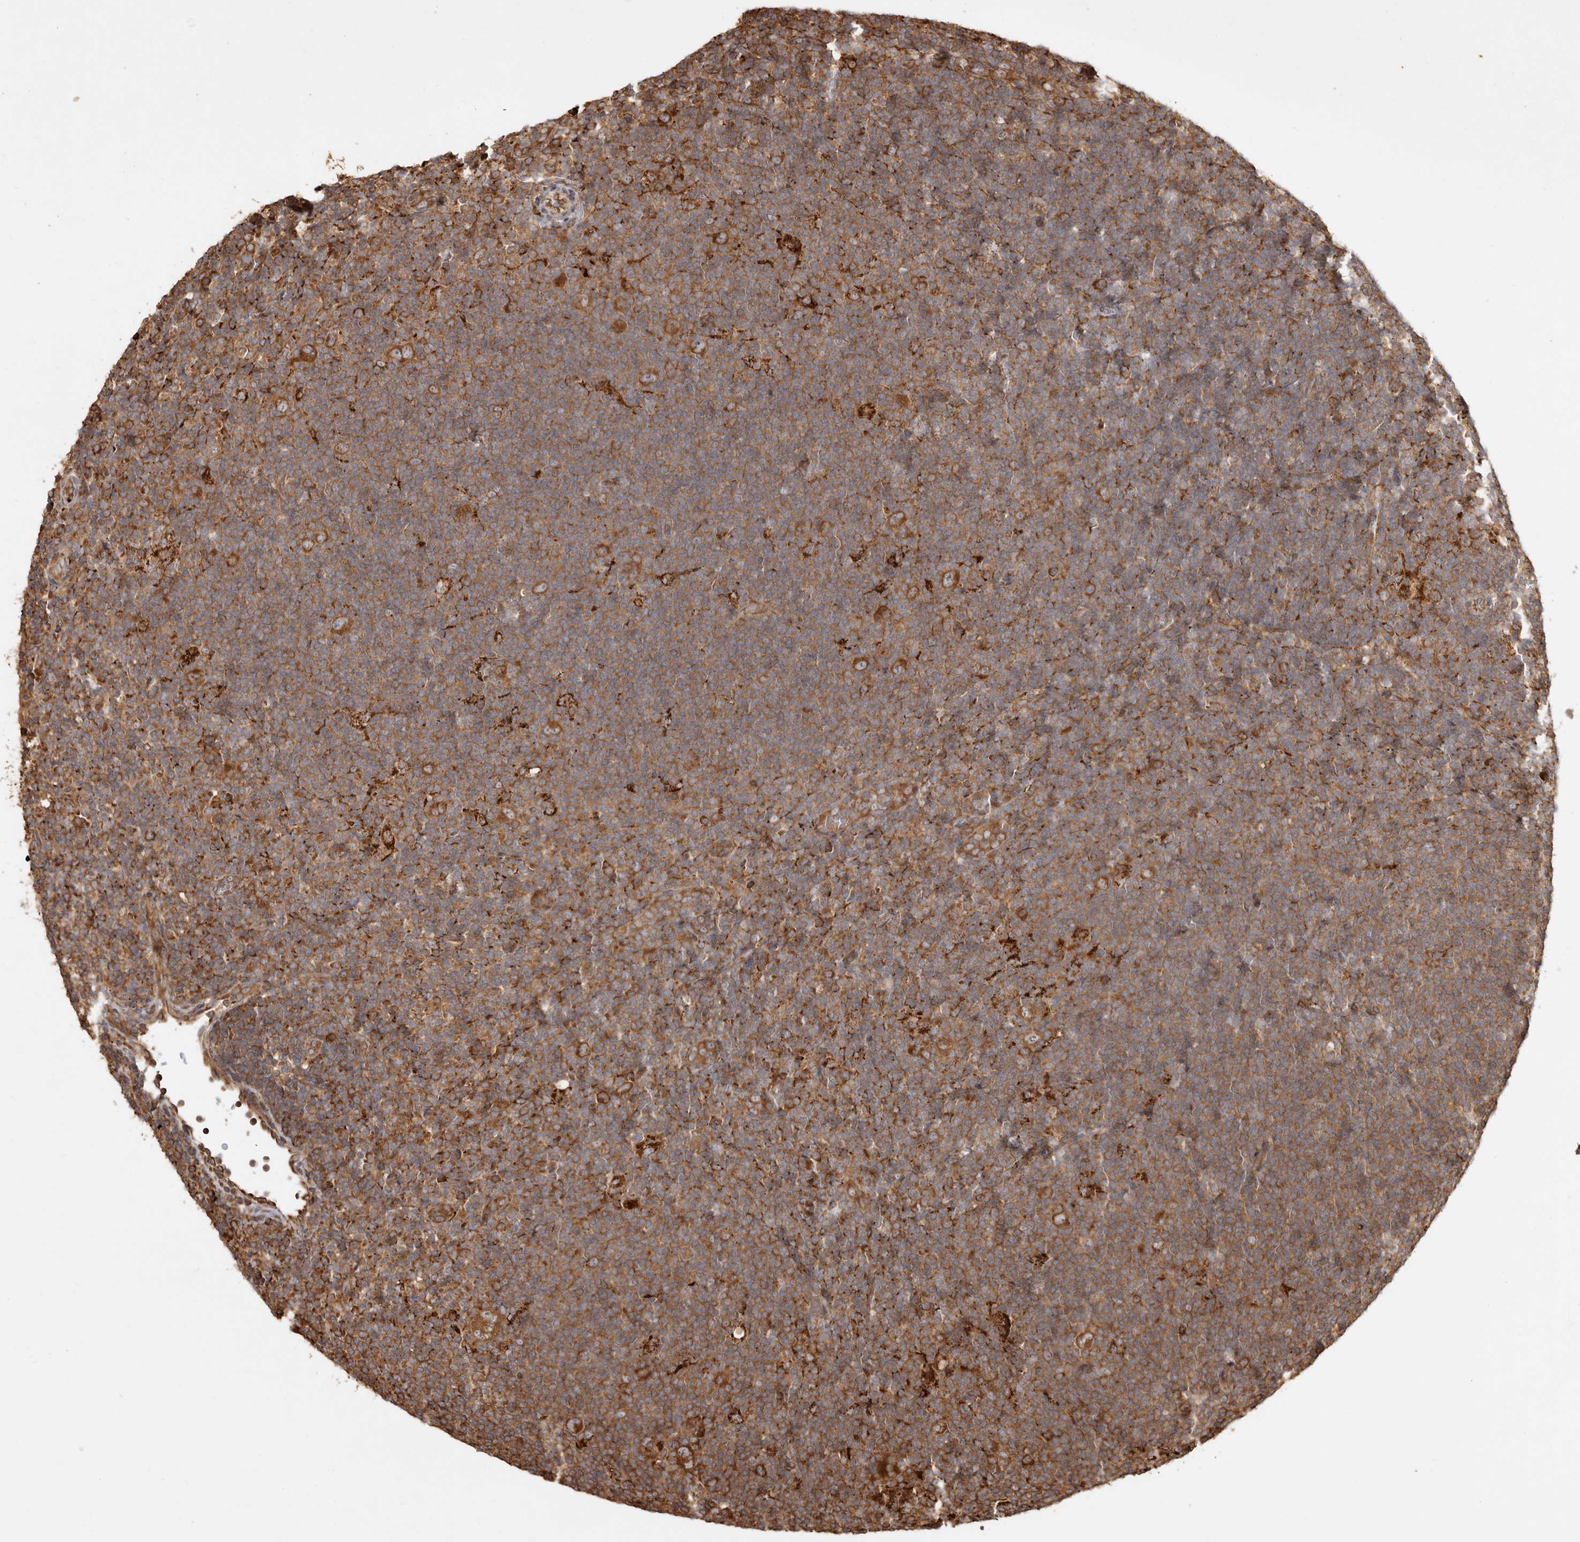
{"staining": {"intensity": "strong", "quantity": ">75%", "location": "cytoplasmic/membranous"}, "tissue": "lymphoma", "cell_type": "Tumor cells", "image_type": "cancer", "snomed": [{"axis": "morphology", "description": "Hodgkin's disease, NOS"}, {"axis": "topography", "description": "Lymph node"}], "caption": "Immunohistochemical staining of human Hodgkin's disease demonstrates high levels of strong cytoplasmic/membranous protein positivity in approximately >75% of tumor cells. The protein of interest is shown in brown color, while the nuclei are stained blue.", "gene": "CAMSAP2", "patient": {"sex": "female", "age": 57}}